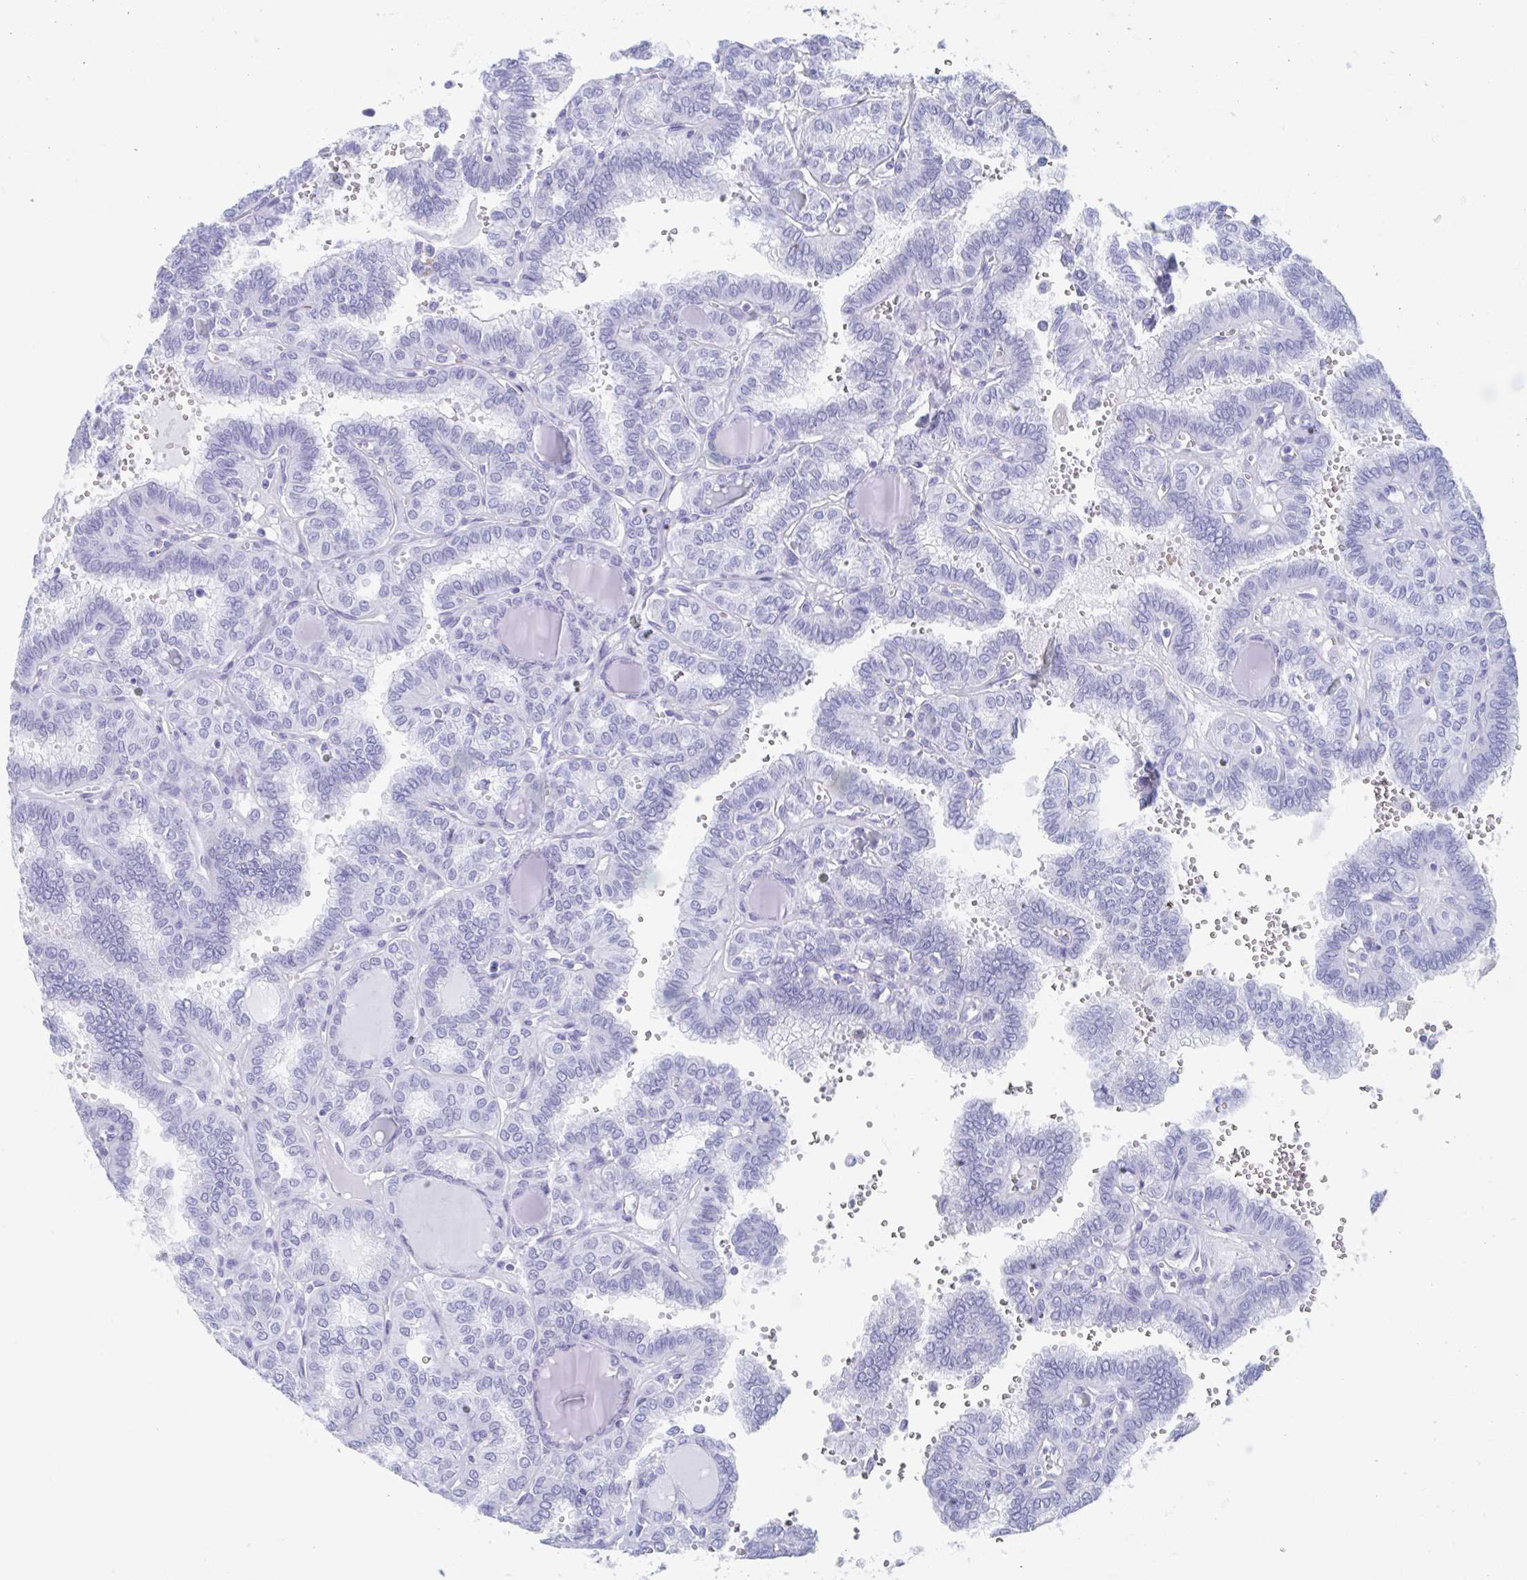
{"staining": {"intensity": "negative", "quantity": "none", "location": "none"}, "tissue": "thyroid cancer", "cell_type": "Tumor cells", "image_type": "cancer", "snomed": [{"axis": "morphology", "description": "Papillary adenocarcinoma, NOS"}, {"axis": "topography", "description": "Thyroid gland"}], "caption": "Immunohistochemistry (IHC) image of neoplastic tissue: thyroid cancer (papillary adenocarcinoma) stained with DAB (3,3'-diaminobenzidine) displays no significant protein positivity in tumor cells.", "gene": "C10orf53", "patient": {"sex": "female", "age": 41}}